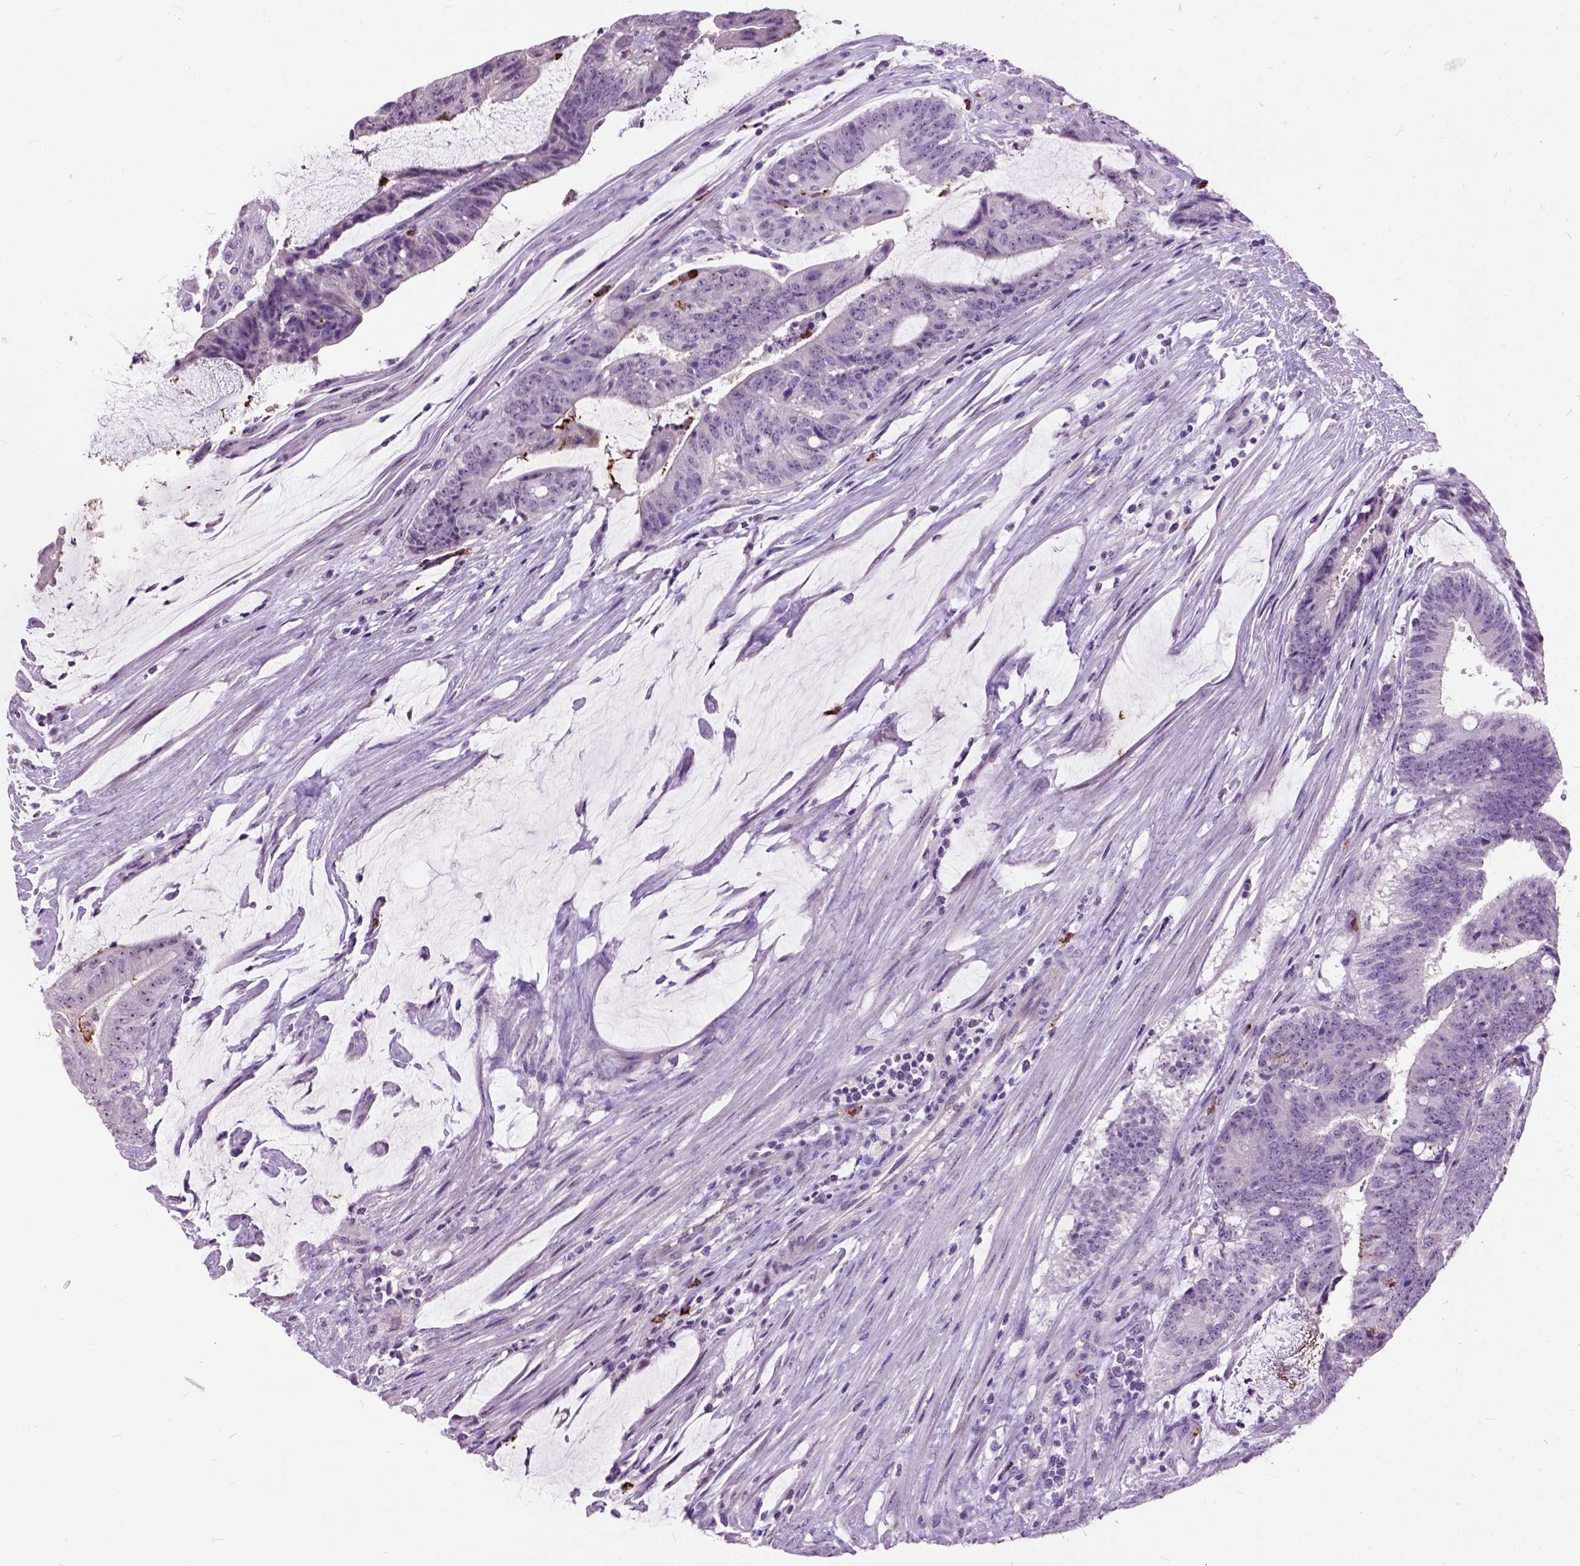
{"staining": {"intensity": "negative", "quantity": "none", "location": "none"}, "tissue": "colorectal cancer", "cell_type": "Tumor cells", "image_type": "cancer", "snomed": [{"axis": "morphology", "description": "Adenocarcinoma, NOS"}, {"axis": "topography", "description": "Colon"}], "caption": "An immunohistochemistry (IHC) micrograph of colorectal cancer is shown. There is no staining in tumor cells of colorectal cancer. The staining was performed using DAB (3,3'-diaminobenzidine) to visualize the protein expression in brown, while the nuclei were stained in blue with hematoxylin (Magnification: 20x).", "gene": "MAPT", "patient": {"sex": "female", "age": 43}}